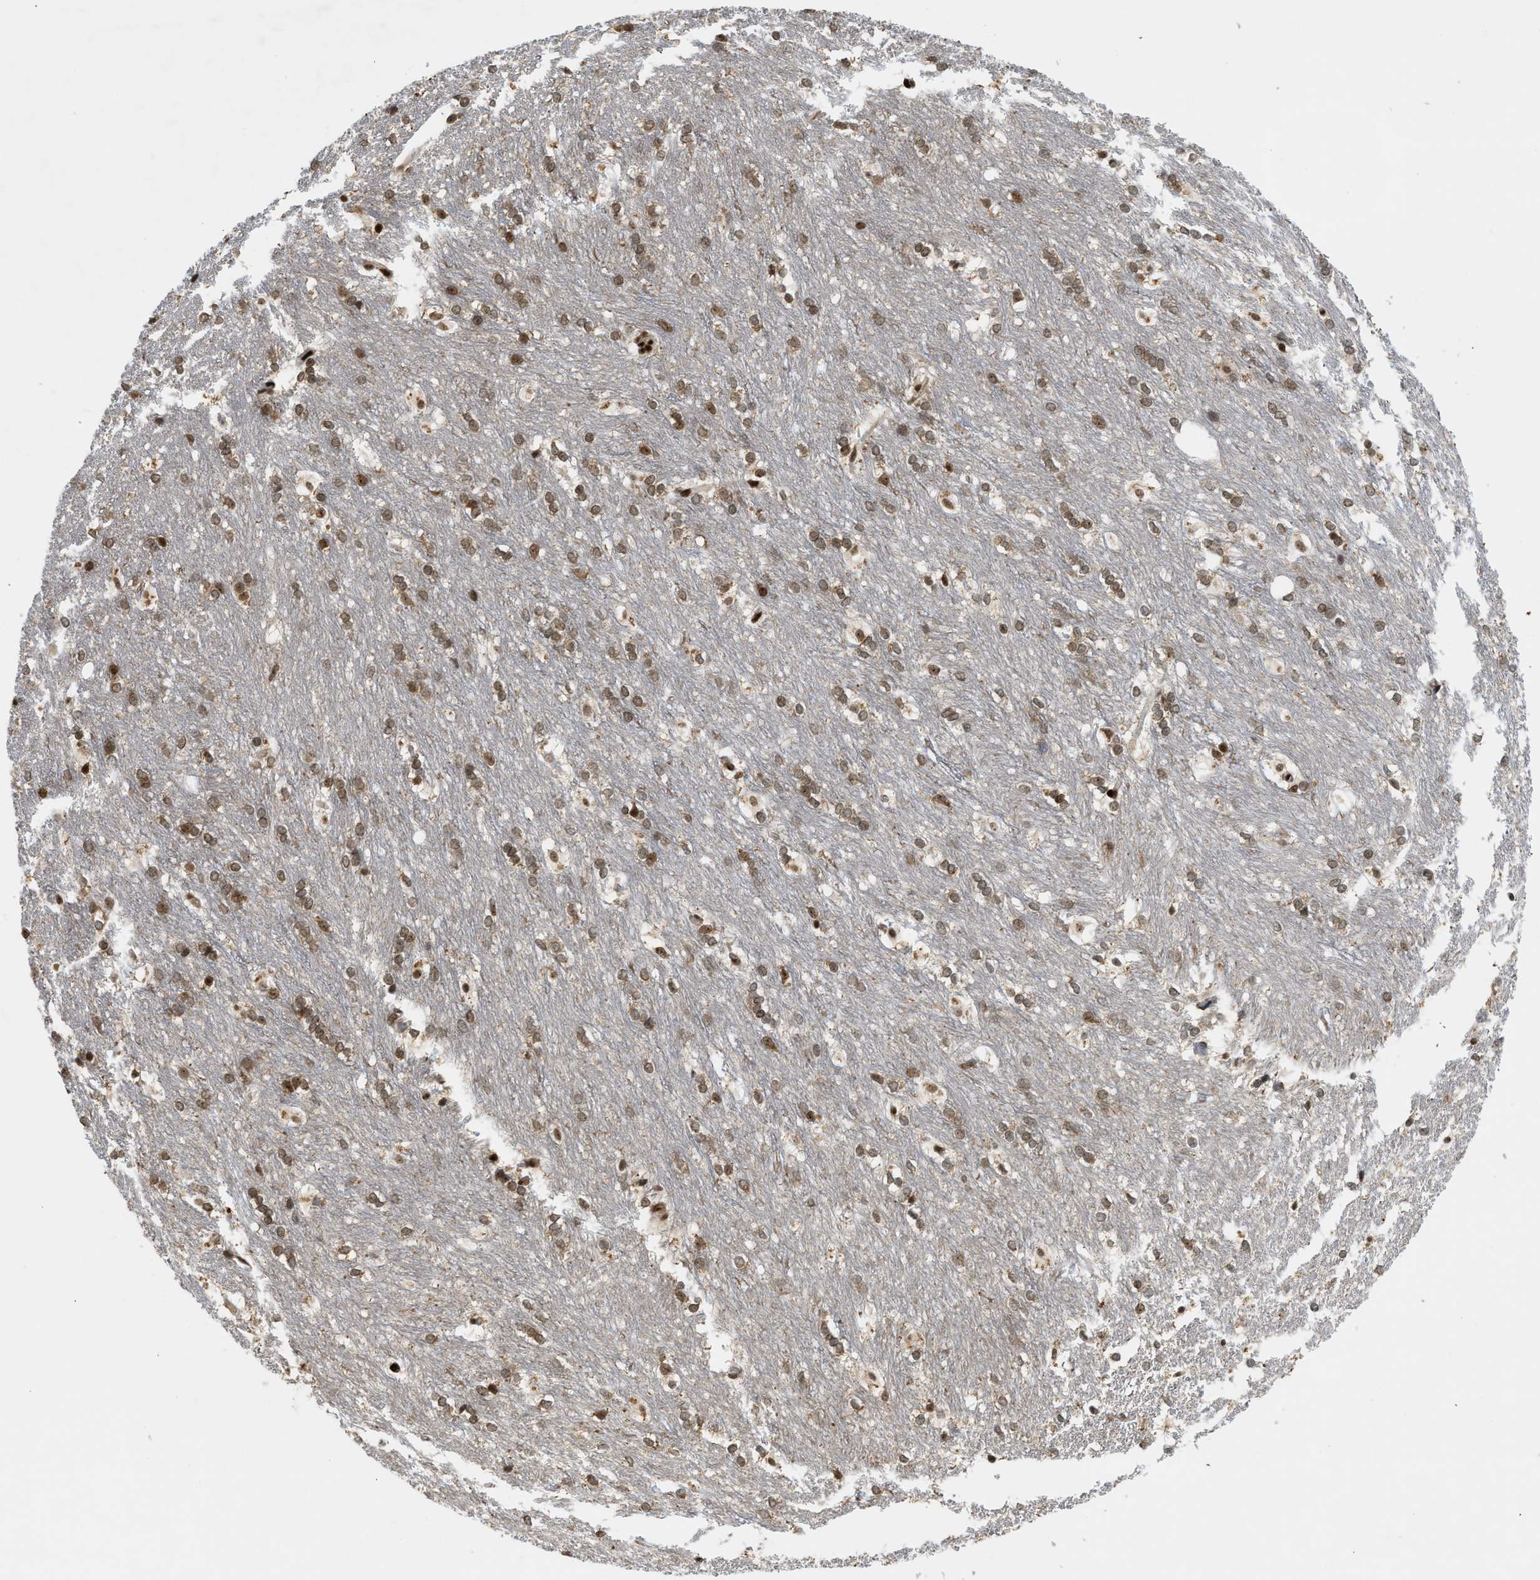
{"staining": {"intensity": "moderate", "quantity": ">75%", "location": "nuclear"}, "tissue": "caudate", "cell_type": "Glial cells", "image_type": "normal", "snomed": [{"axis": "morphology", "description": "Normal tissue, NOS"}, {"axis": "topography", "description": "Lateral ventricle wall"}], "caption": "This photomicrograph shows immunohistochemistry staining of benign caudate, with medium moderate nuclear positivity in about >75% of glial cells.", "gene": "ZNF22", "patient": {"sex": "female", "age": 19}}